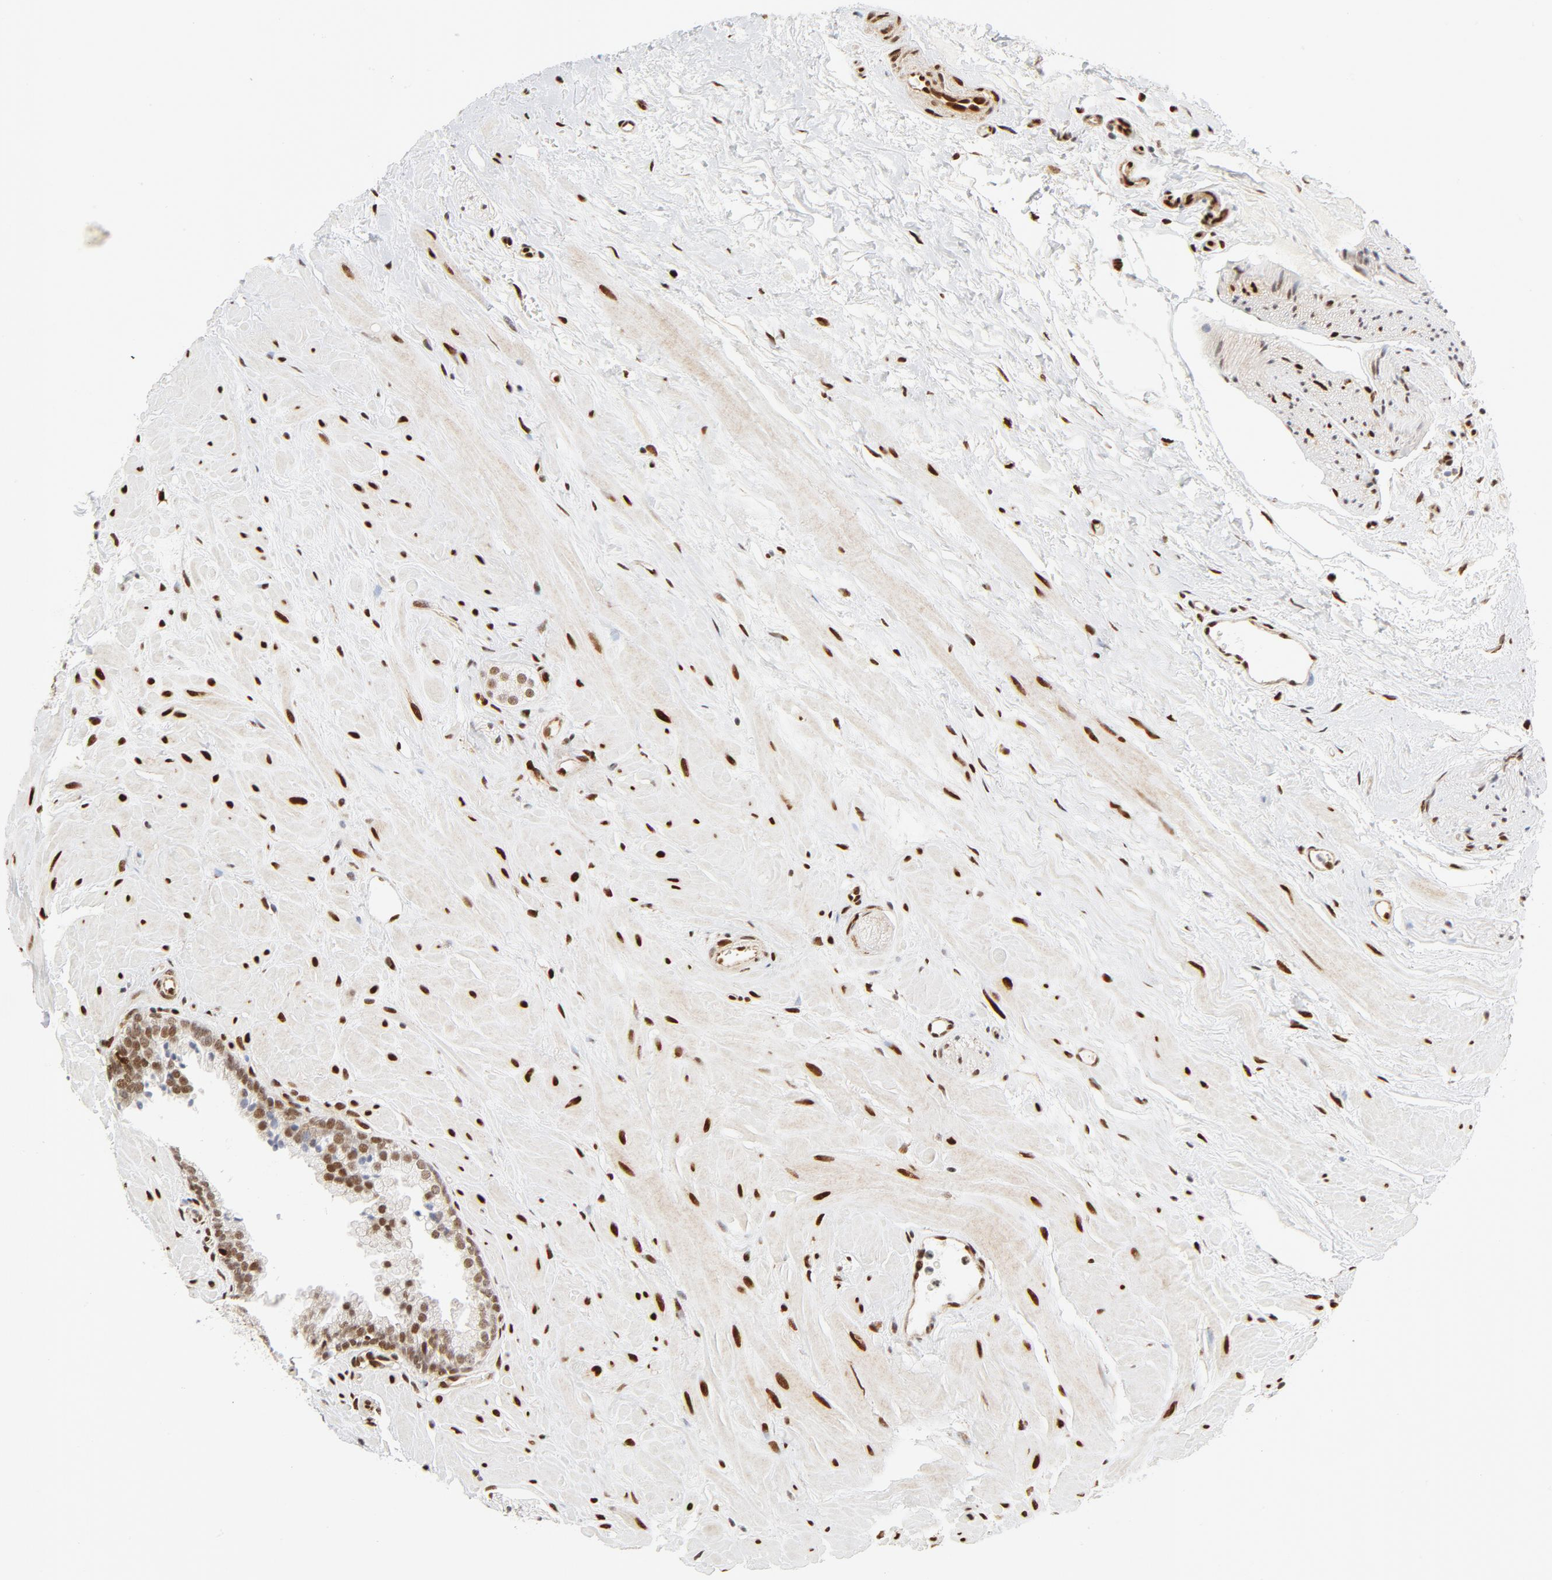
{"staining": {"intensity": "weak", "quantity": "25%-75%", "location": "nuclear"}, "tissue": "prostate", "cell_type": "Glandular cells", "image_type": "normal", "snomed": [{"axis": "morphology", "description": "Normal tissue, NOS"}, {"axis": "topography", "description": "Prostate"}], "caption": "Weak nuclear staining for a protein is identified in about 25%-75% of glandular cells of normal prostate using IHC.", "gene": "MEF2A", "patient": {"sex": "male", "age": 60}}